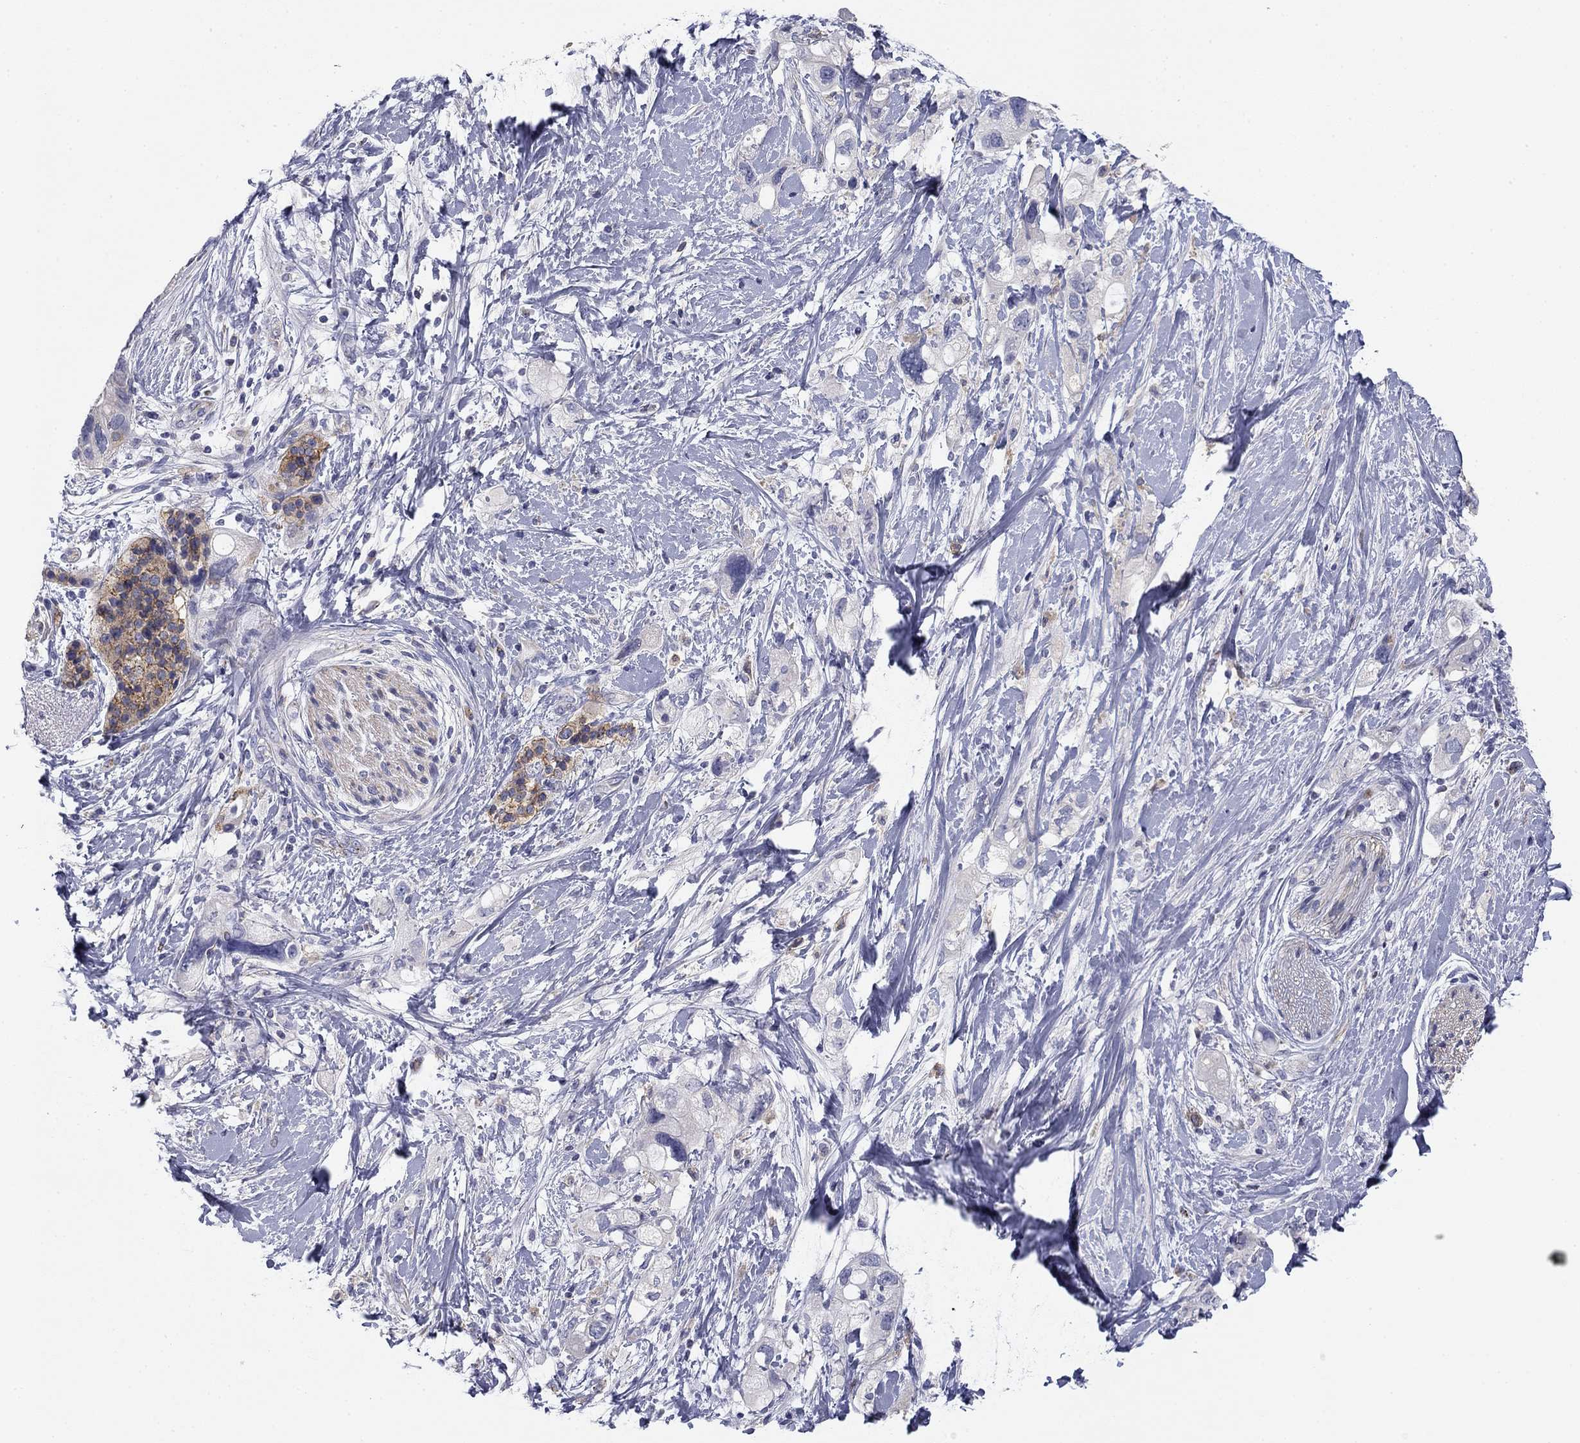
{"staining": {"intensity": "strong", "quantity": "25%-75%", "location": "cytoplasmic/membranous"}, "tissue": "pancreatic cancer", "cell_type": "Tumor cells", "image_type": "cancer", "snomed": [{"axis": "morphology", "description": "Adenocarcinoma, NOS"}, {"axis": "topography", "description": "Pancreas"}], "caption": "Human pancreatic adenocarcinoma stained with a protein marker shows strong staining in tumor cells.", "gene": "SEPTIN3", "patient": {"sex": "female", "age": 56}}